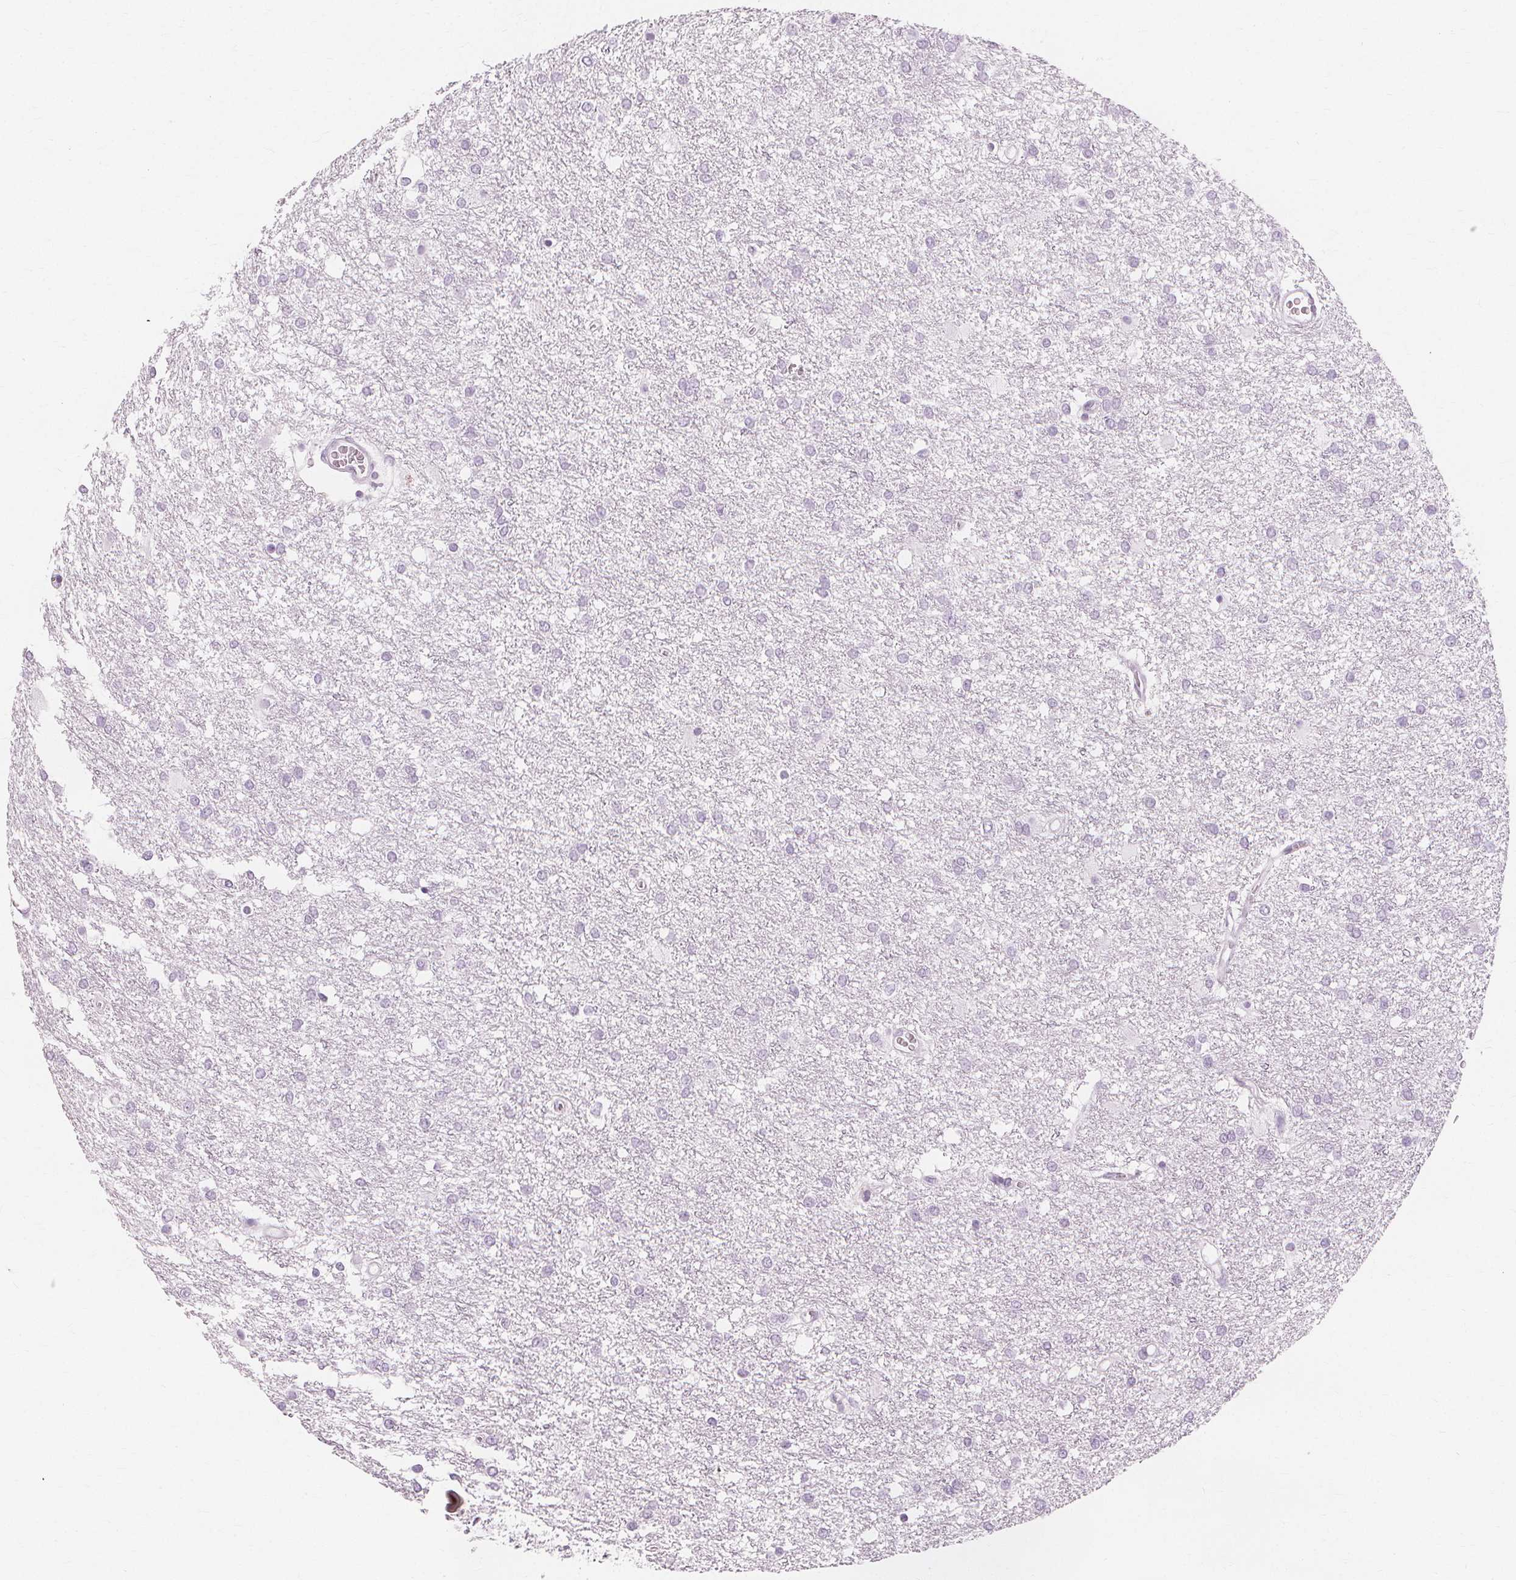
{"staining": {"intensity": "negative", "quantity": "none", "location": "none"}, "tissue": "glioma", "cell_type": "Tumor cells", "image_type": "cancer", "snomed": [{"axis": "morphology", "description": "Glioma, malignant, High grade"}, {"axis": "topography", "description": "Brain"}], "caption": "Protein analysis of high-grade glioma (malignant) shows no significant staining in tumor cells.", "gene": "TFF1", "patient": {"sex": "female", "age": 61}}